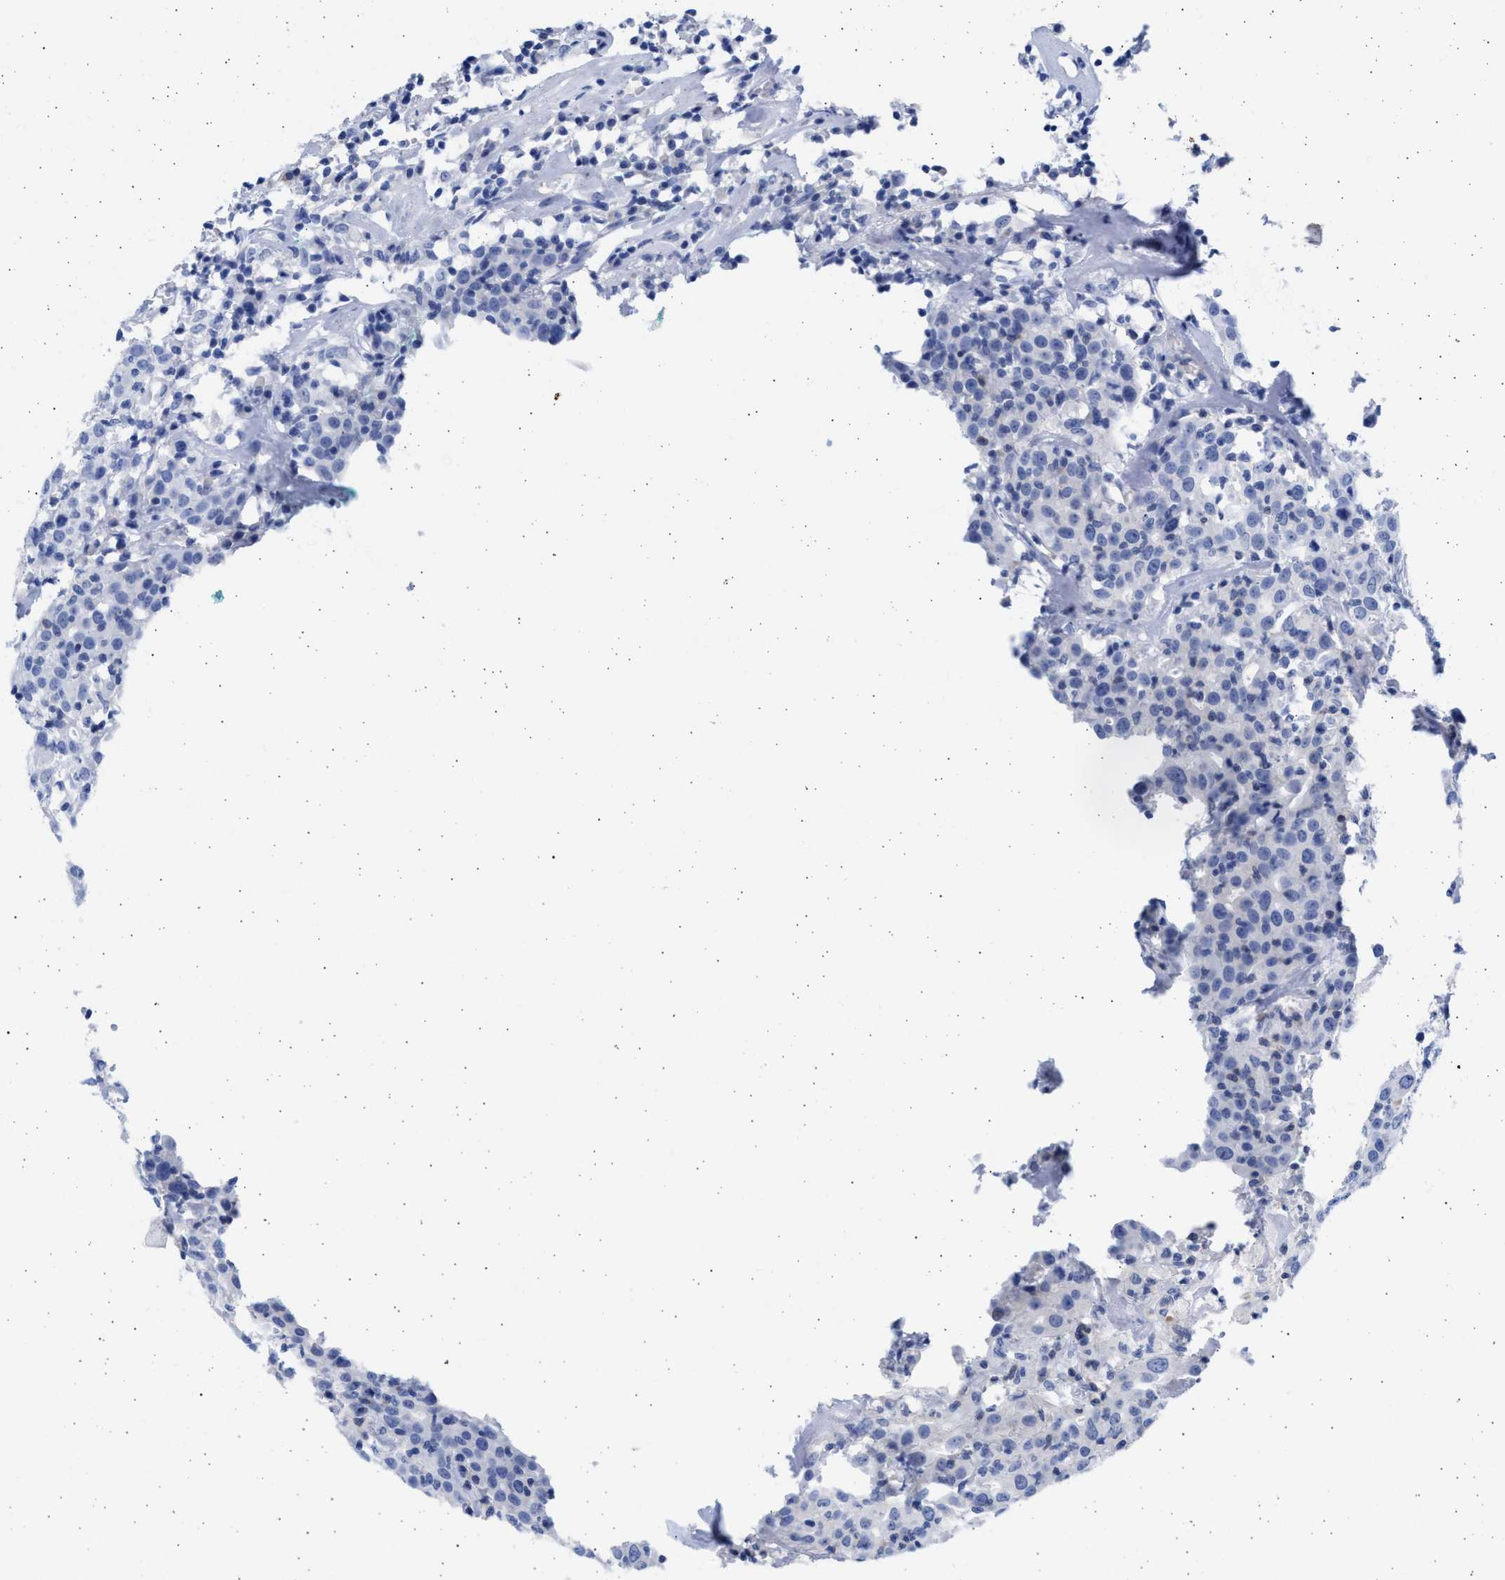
{"staining": {"intensity": "negative", "quantity": "none", "location": "none"}, "tissue": "head and neck cancer", "cell_type": "Tumor cells", "image_type": "cancer", "snomed": [{"axis": "morphology", "description": "Adenocarcinoma, NOS"}, {"axis": "topography", "description": "Salivary gland"}, {"axis": "topography", "description": "Head-Neck"}], "caption": "Tumor cells are negative for brown protein staining in head and neck cancer.", "gene": "ALDOC", "patient": {"sex": "female", "age": 65}}